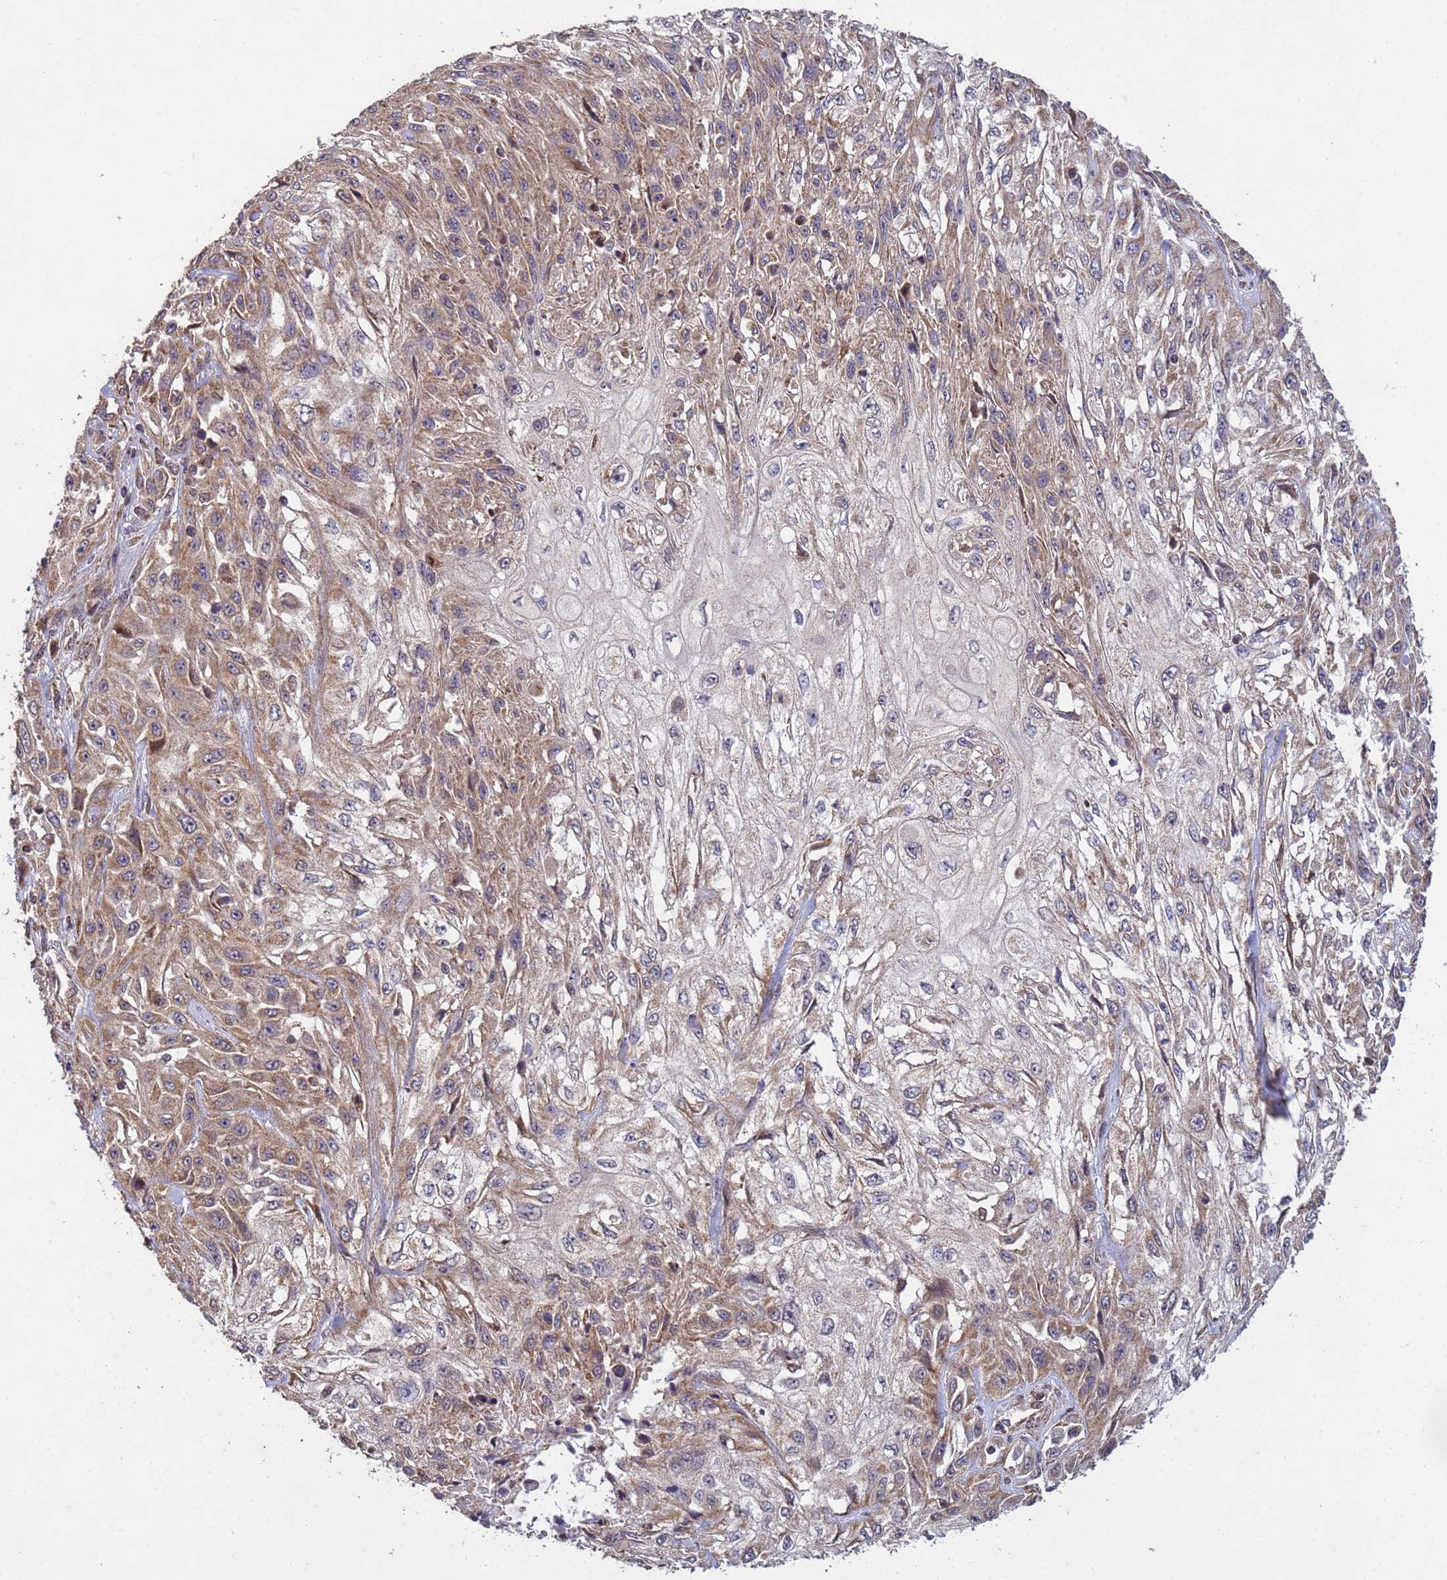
{"staining": {"intensity": "moderate", "quantity": "25%-75%", "location": "cytoplasmic/membranous"}, "tissue": "skin cancer", "cell_type": "Tumor cells", "image_type": "cancer", "snomed": [{"axis": "morphology", "description": "Squamous cell carcinoma, NOS"}, {"axis": "morphology", "description": "Squamous cell carcinoma, metastatic, NOS"}, {"axis": "topography", "description": "Skin"}, {"axis": "topography", "description": "Lymph node"}], "caption": "The image displays immunohistochemical staining of metastatic squamous cell carcinoma (skin). There is moderate cytoplasmic/membranous expression is seen in approximately 25%-75% of tumor cells. (IHC, brightfield microscopy, high magnification).", "gene": "P2RX7", "patient": {"sex": "male", "age": 75}}